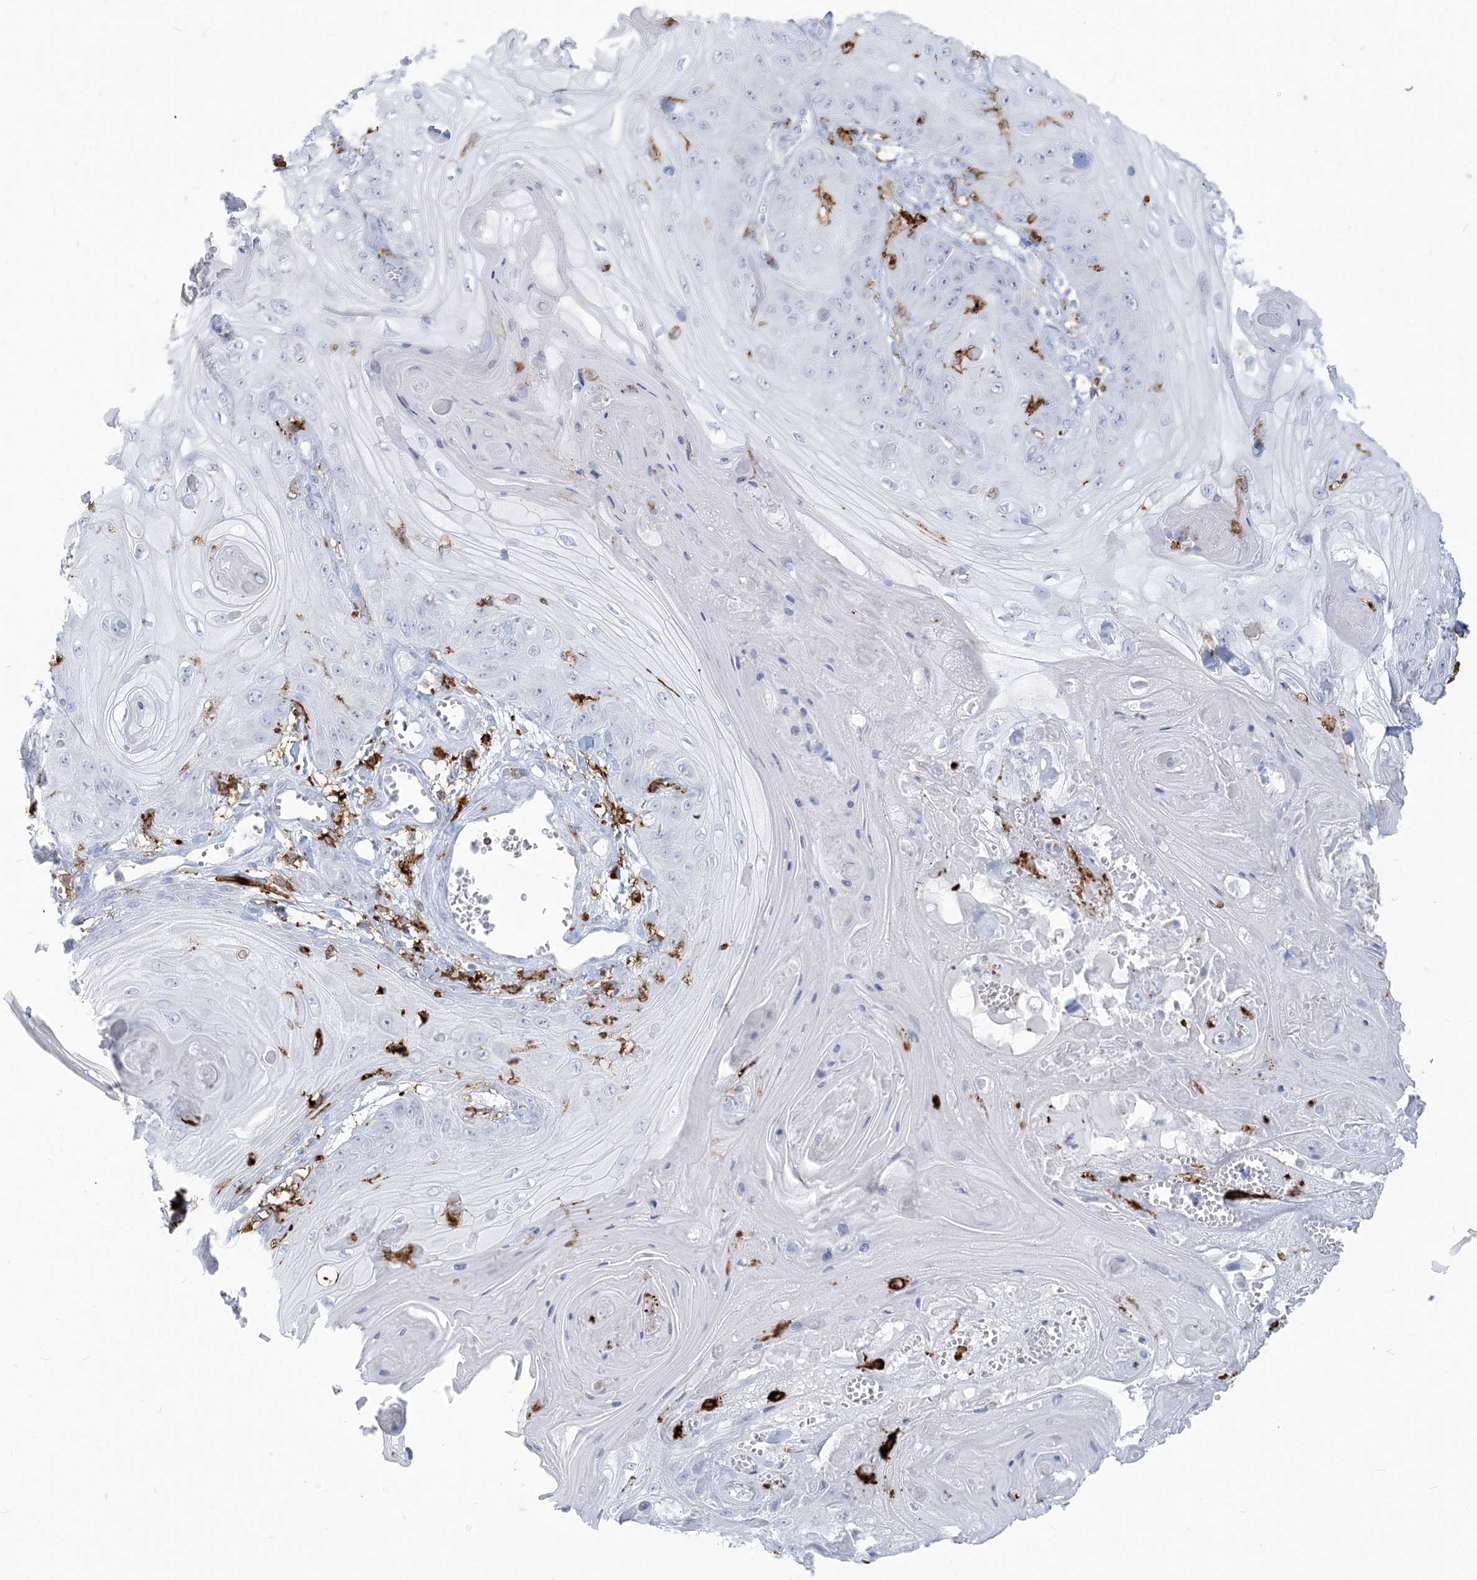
{"staining": {"intensity": "negative", "quantity": "none", "location": "none"}, "tissue": "skin cancer", "cell_type": "Tumor cells", "image_type": "cancer", "snomed": [{"axis": "morphology", "description": "Squamous cell carcinoma, NOS"}, {"axis": "topography", "description": "Skin"}], "caption": "Tumor cells are negative for protein expression in human skin squamous cell carcinoma.", "gene": "HLA-DRB1", "patient": {"sex": "male", "age": 74}}